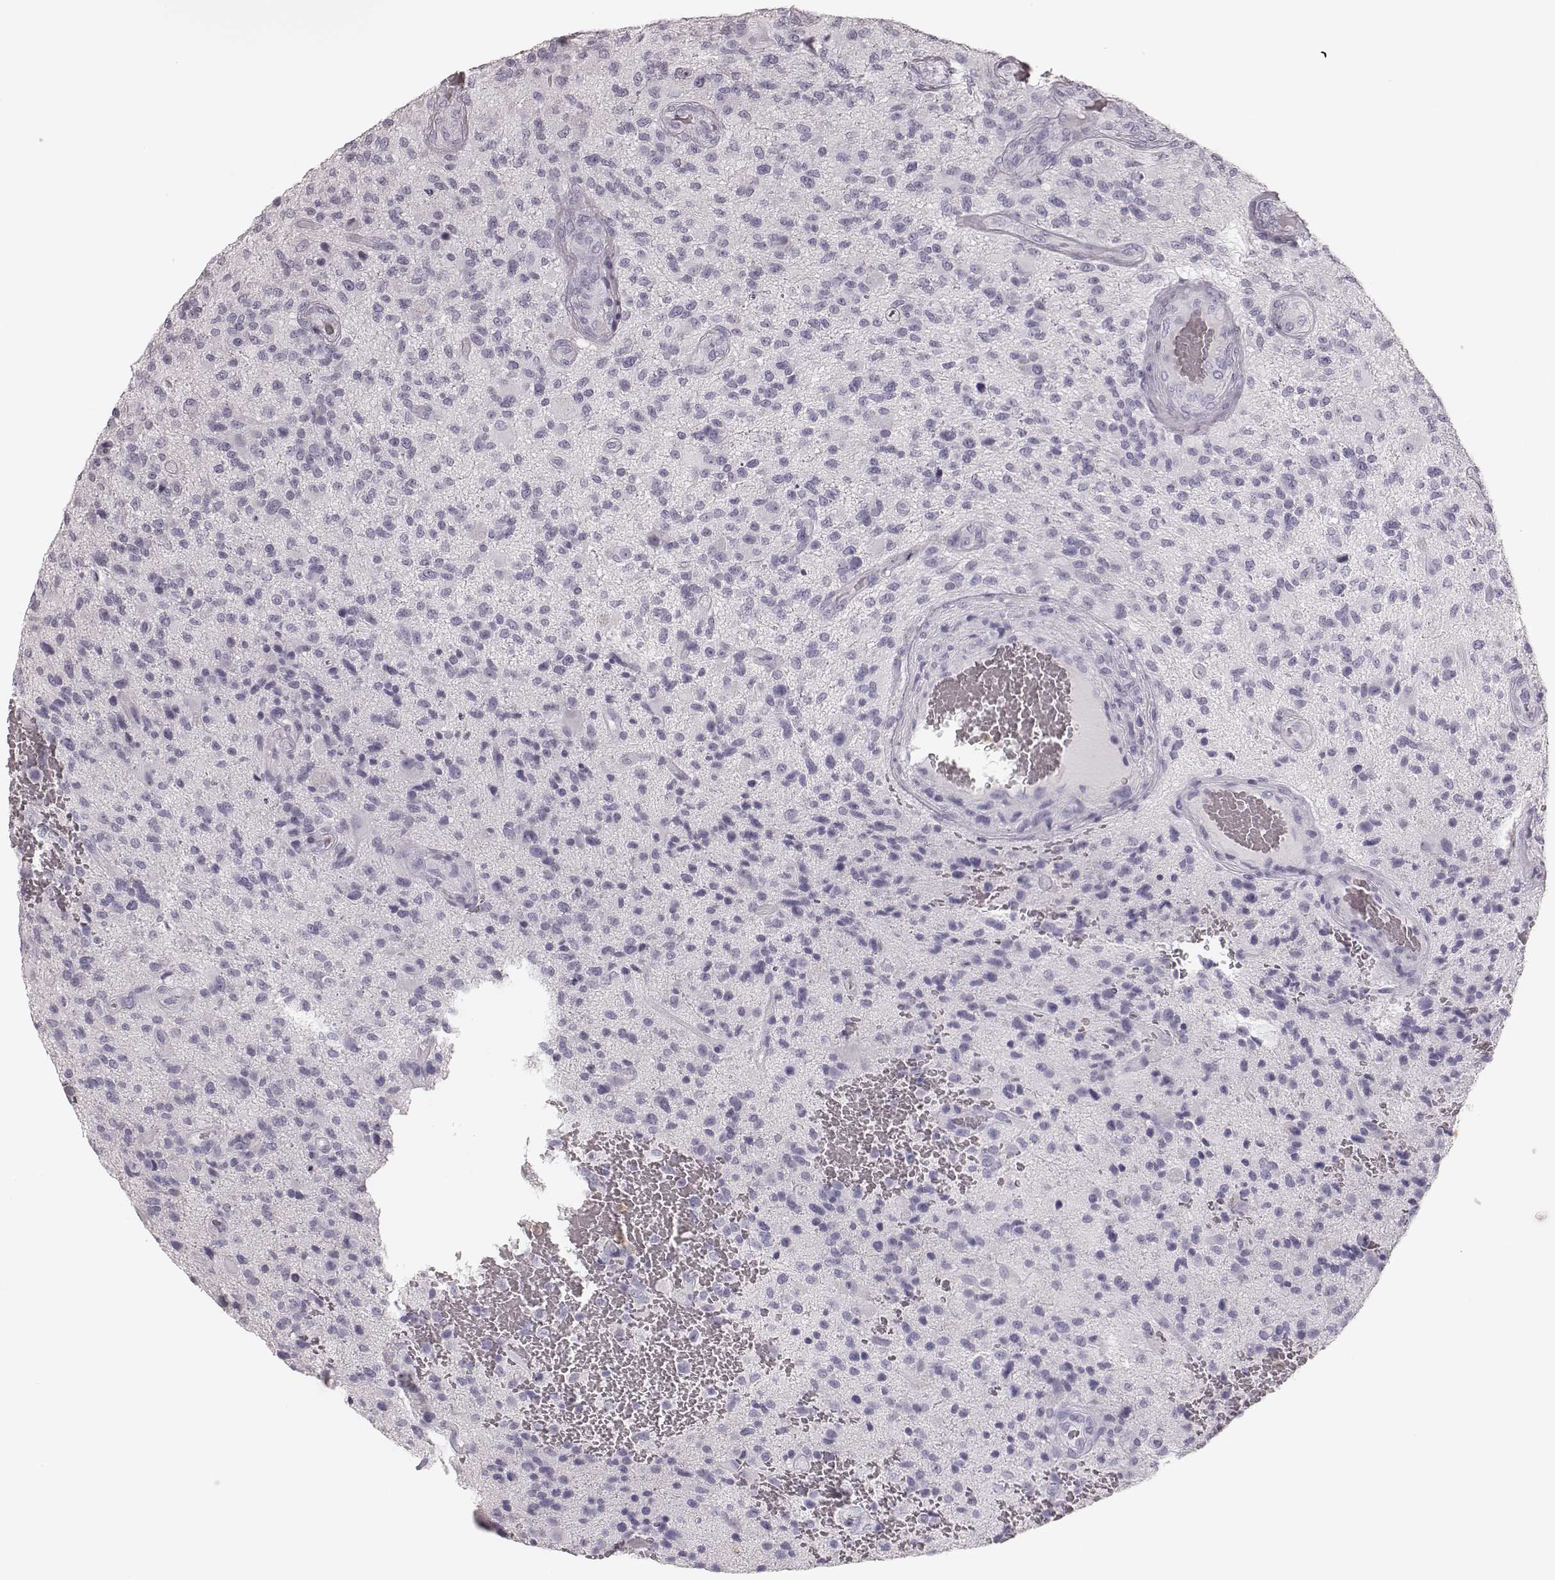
{"staining": {"intensity": "negative", "quantity": "none", "location": "none"}, "tissue": "glioma", "cell_type": "Tumor cells", "image_type": "cancer", "snomed": [{"axis": "morphology", "description": "Glioma, malignant, High grade"}, {"axis": "topography", "description": "Brain"}], "caption": "This is a photomicrograph of immunohistochemistry (IHC) staining of glioma, which shows no expression in tumor cells. (DAB immunohistochemistry visualized using brightfield microscopy, high magnification).", "gene": "ELANE", "patient": {"sex": "male", "age": 47}}